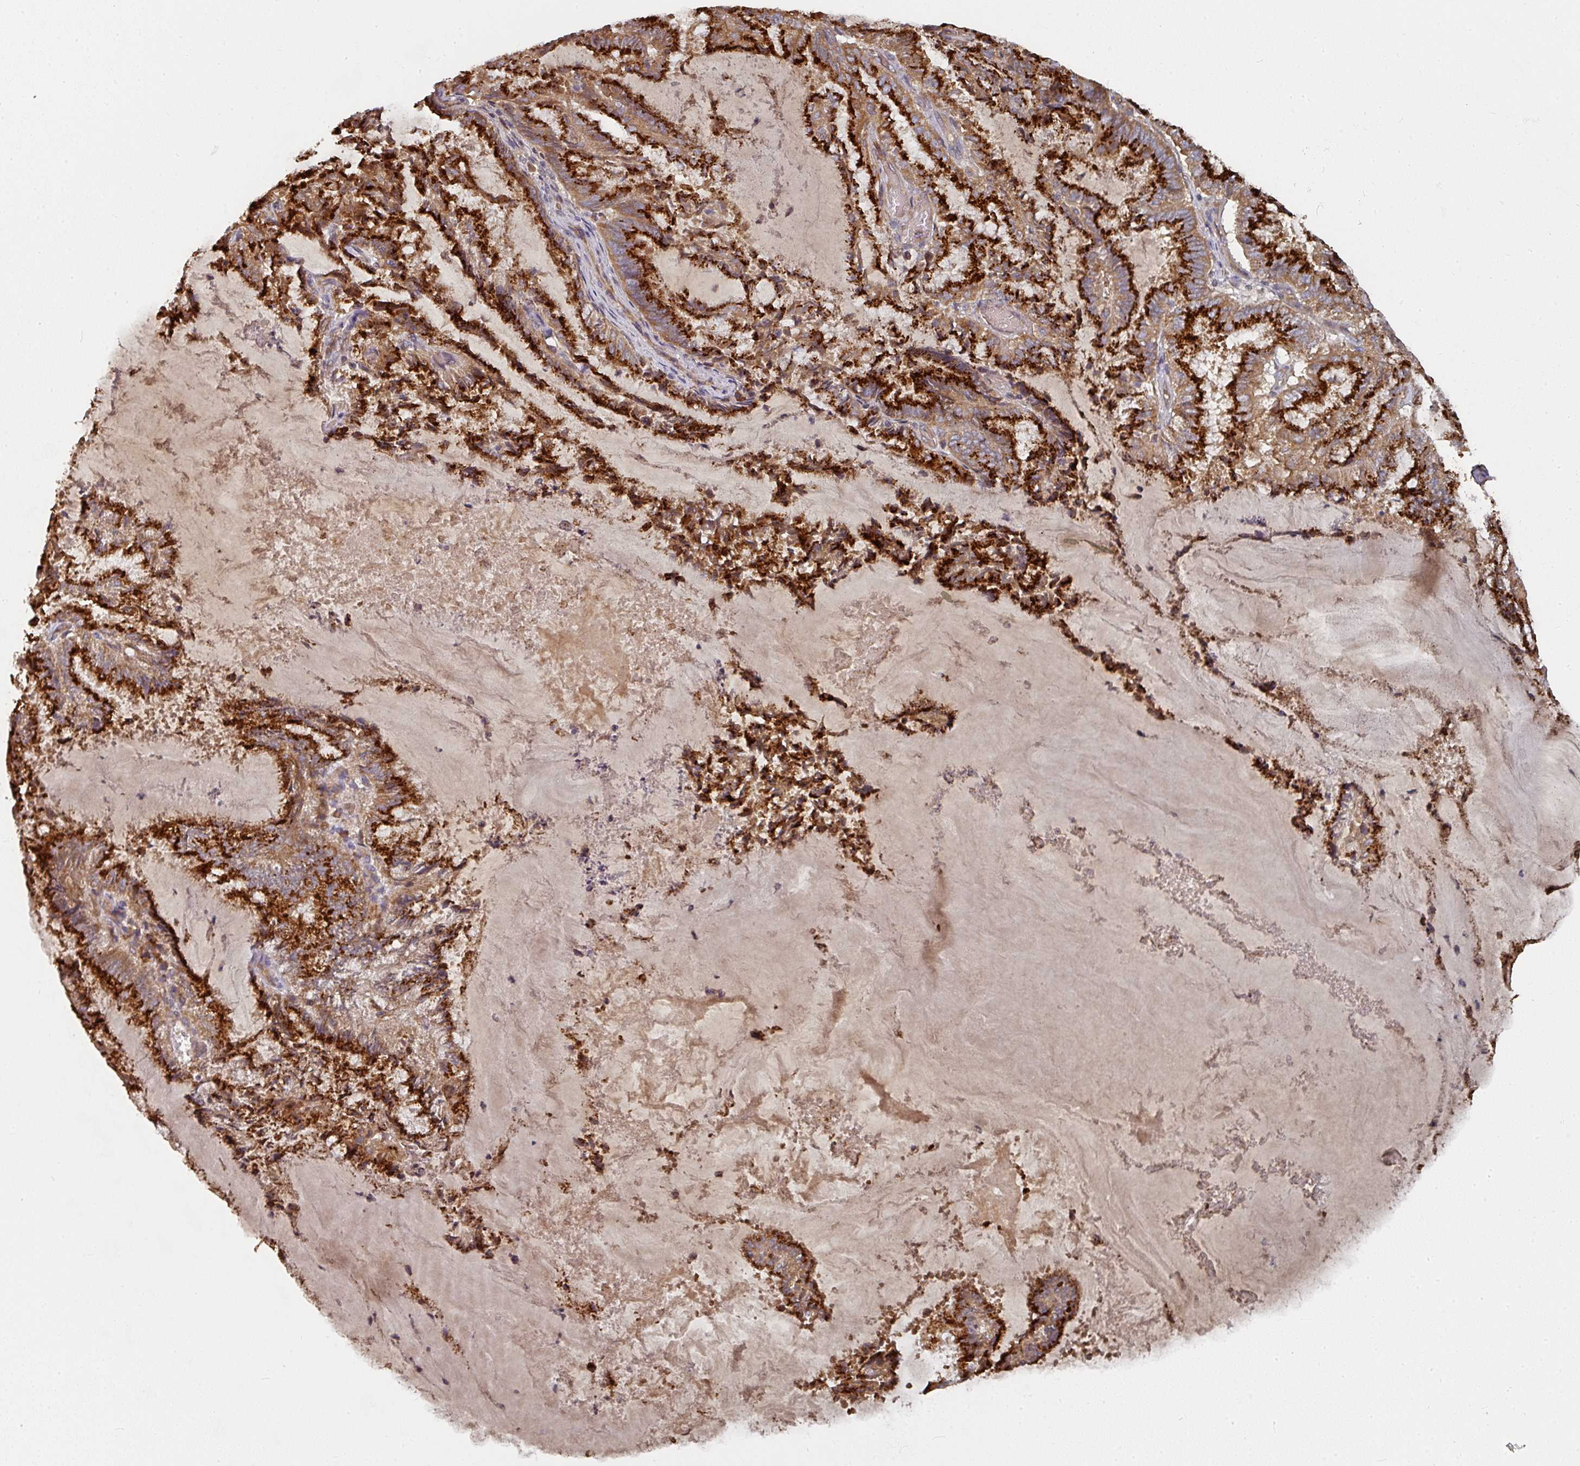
{"staining": {"intensity": "strong", "quantity": ">75%", "location": "cytoplasmic/membranous"}, "tissue": "endometrial cancer", "cell_type": "Tumor cells", "image_type": "cancer", "snomed": [{"axis": "morphology", "description": "Adenocarcinoma, NOS"}, {"axis": "topography", "description": "Endometrium"}], "caption": "Adenocarcinoma (endometrial) tissue exhibits strong cytoplasmic/membranous expression in approximately >75% of tumor cells", "gene": "EDEM2", "patient": {"sex": "female", "age": 80}}